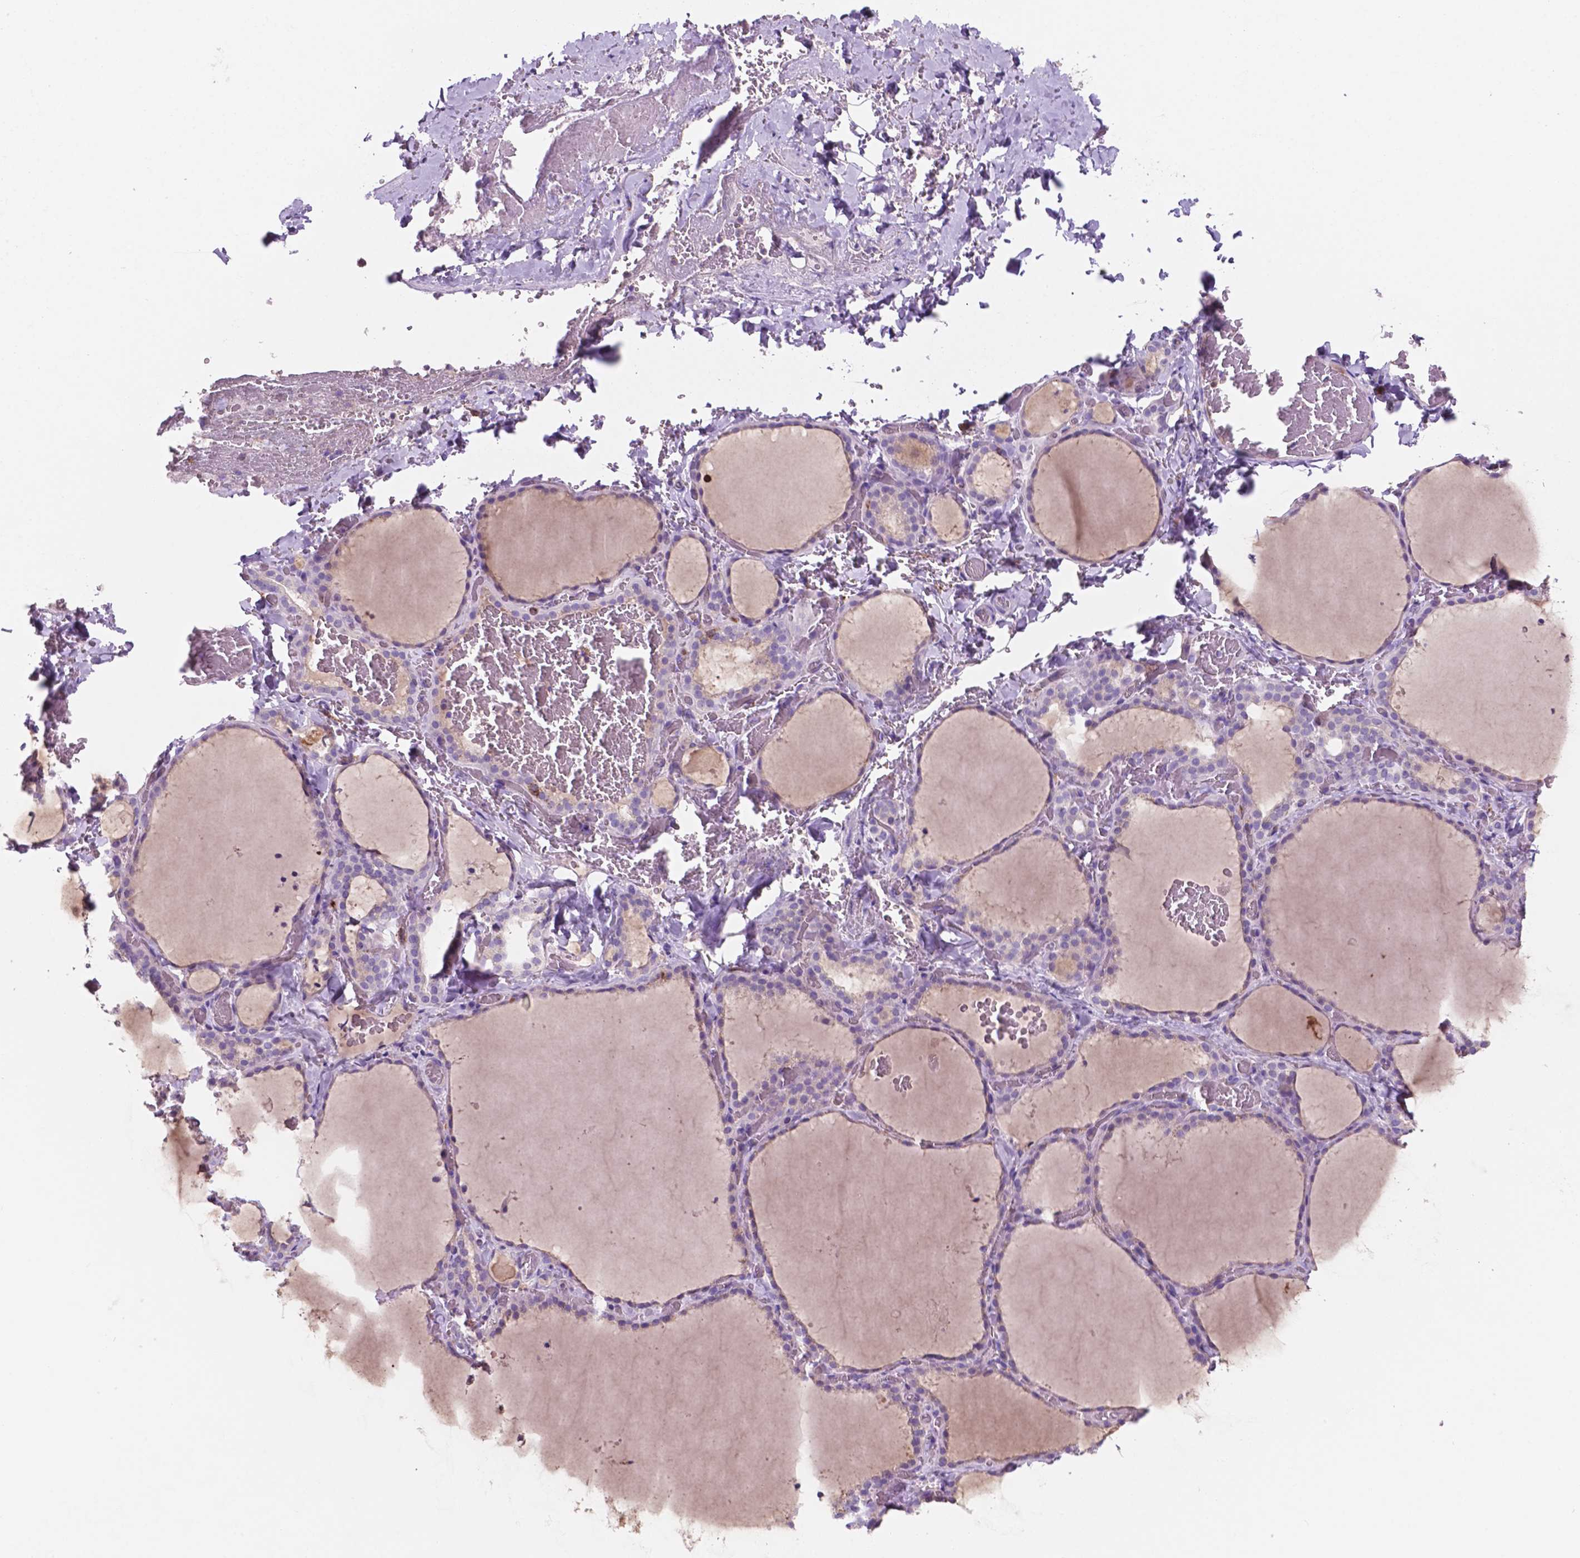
{"staining": {"intensity": "negative", "quantity": "none", "location": "none"}, "tissue": "thyroid gland", "cell_type": "Glandular cells", "image_type": "normal", "snomed": [{"axis": "morphology", "description": "Normal tissue, NOS"}, {"axis": "topography", "description": "Thyroid gland"}], "caption": "Immunohistochemical staining of normal thyroid gland displays no significant expression in glandular cells. (Stains: DAB IHC with hematoxylin counter stain, Microscopy: brightfield microscopy at high magnification).", "gene": "MKRN2OS", "patient": {"sex": "female", "age": 22}}